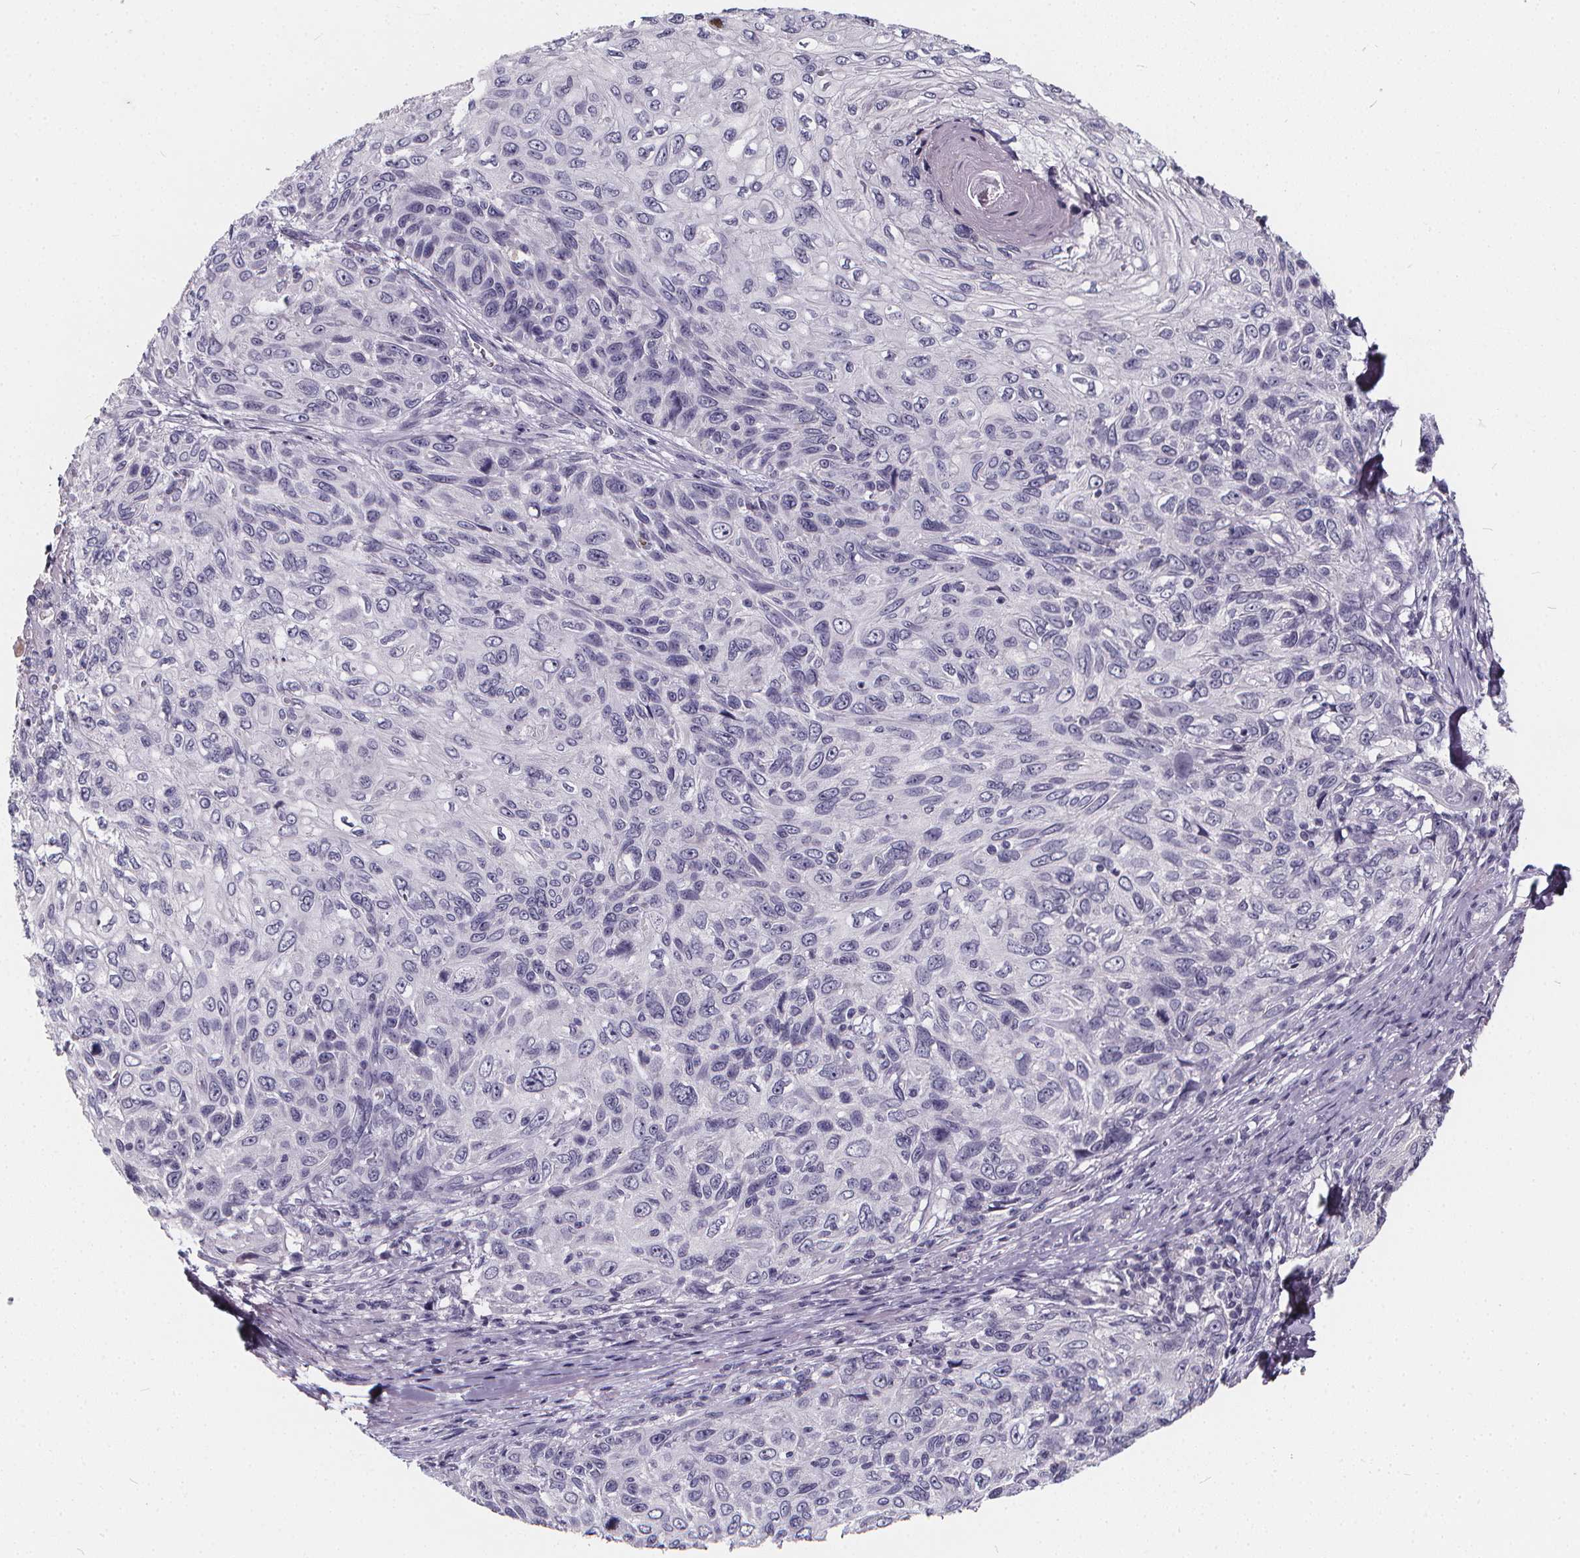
{"staining": {"intensity": "negative", "quantity": "none", "location": "none"}, "tissue": "skin cancer", "cell_type": "Tumor cells", "image_type": "cancer", "snomed": [{"axis": "morphology", "description": "Squamous cell carcinoma, NOS"}, {"axis": "topography", "description": "Skin"}], "caption": "The histopathology image reveals no significant expression in tumor cells of skin squamous cell carcinoma. (DAB IHC, high magnification).", "gene": "SPEF2", "patient": {"sex": "male", "age": 92}}